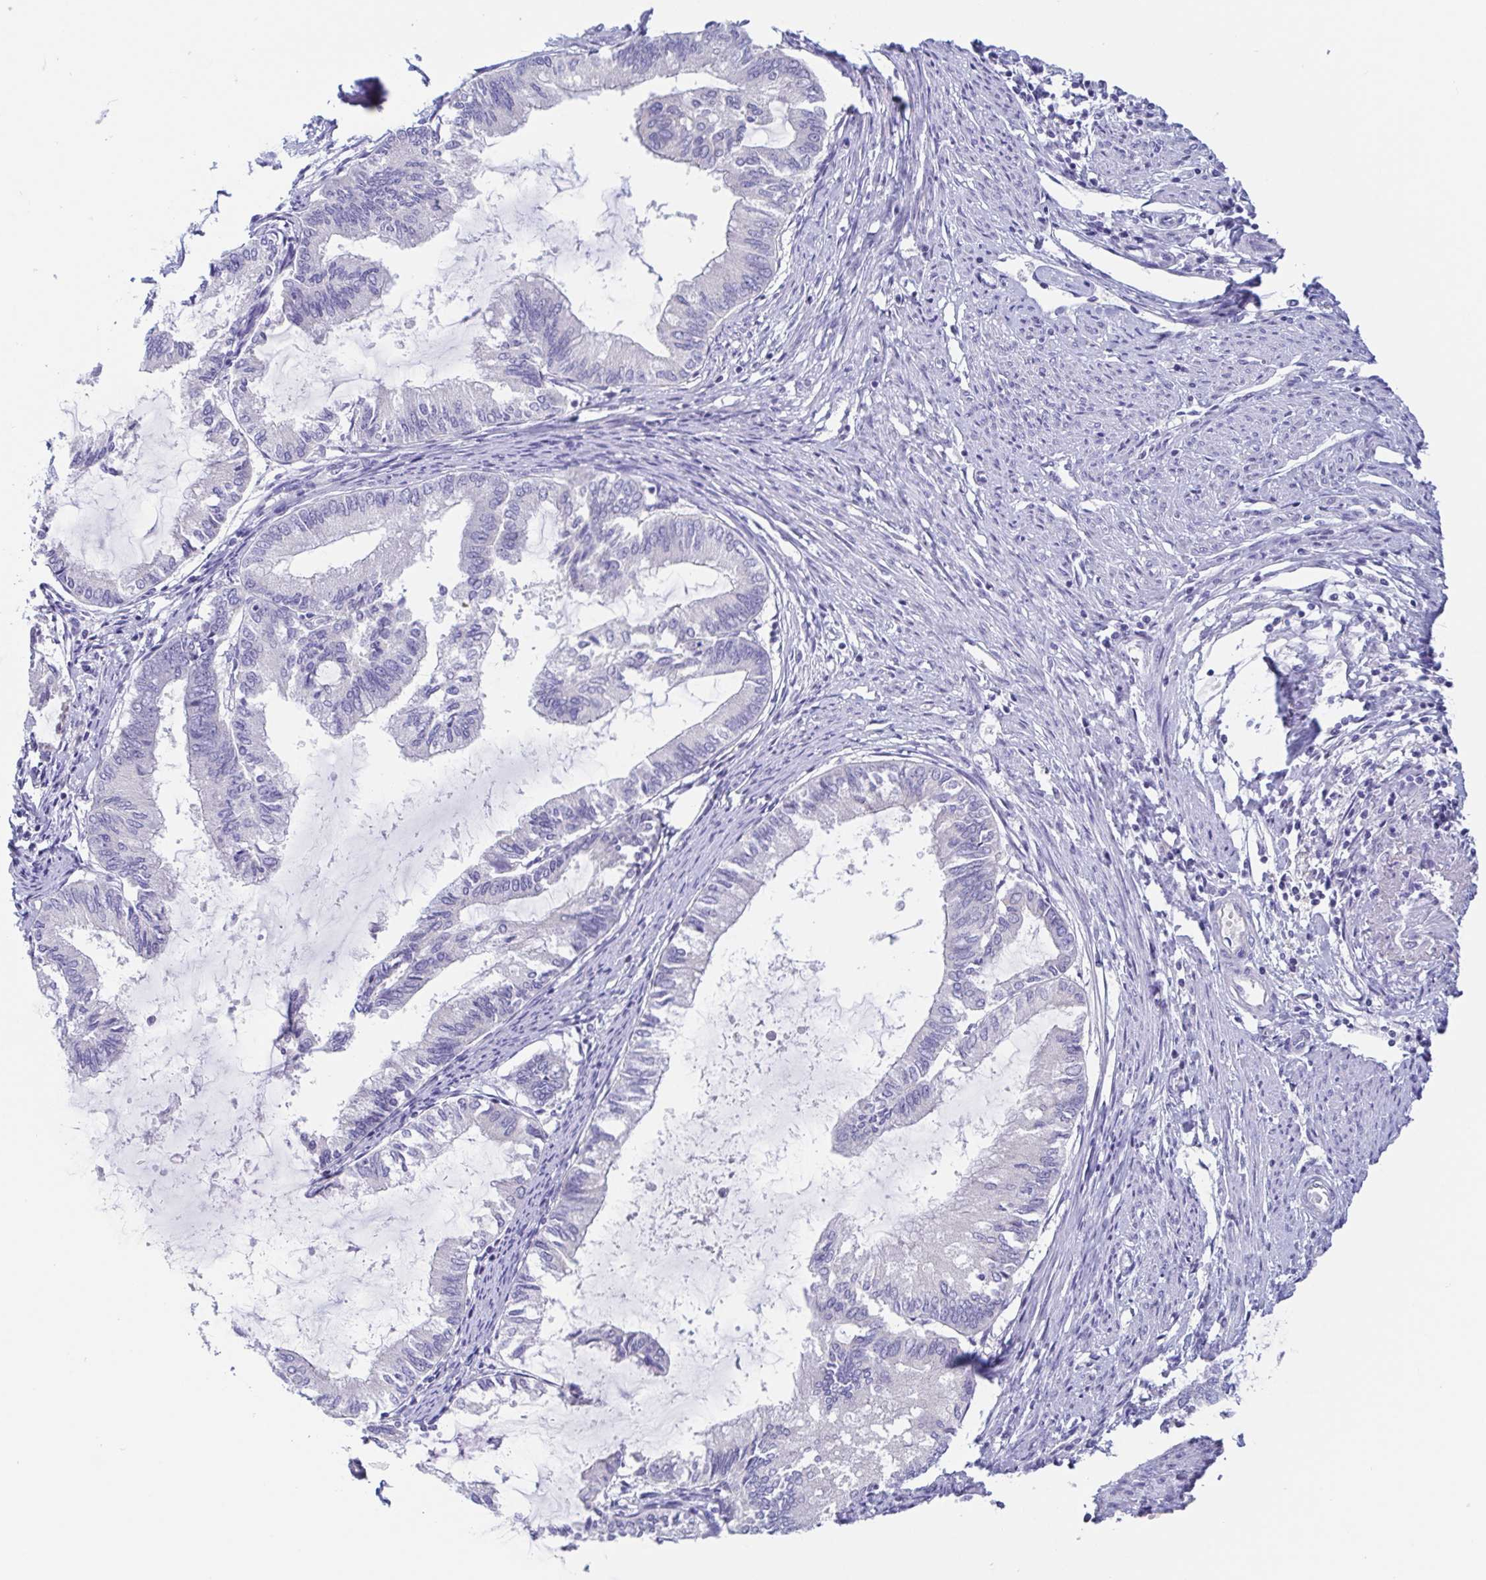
{"staining": {"intensity": "negative", "quantity": "none", "location": "none"}, "tissue": "endometrial cancer", "cell_type": "Tumor cells", "image_type": "cancer", "snomed": [{"axis": "morphology", "description": "Adenocarcinoma, NOS"}, {"axis": "topography", "description": "Endometrium"}], "caption": "Tumor cells show no significant protein expression in adenocarcinoma (endometrial). (Brightfield microscopy of DAB immunohistochemistry (IHC) at high magnification).", "gene": "TREH", "patient": {"sex": "female", "age": 86}}